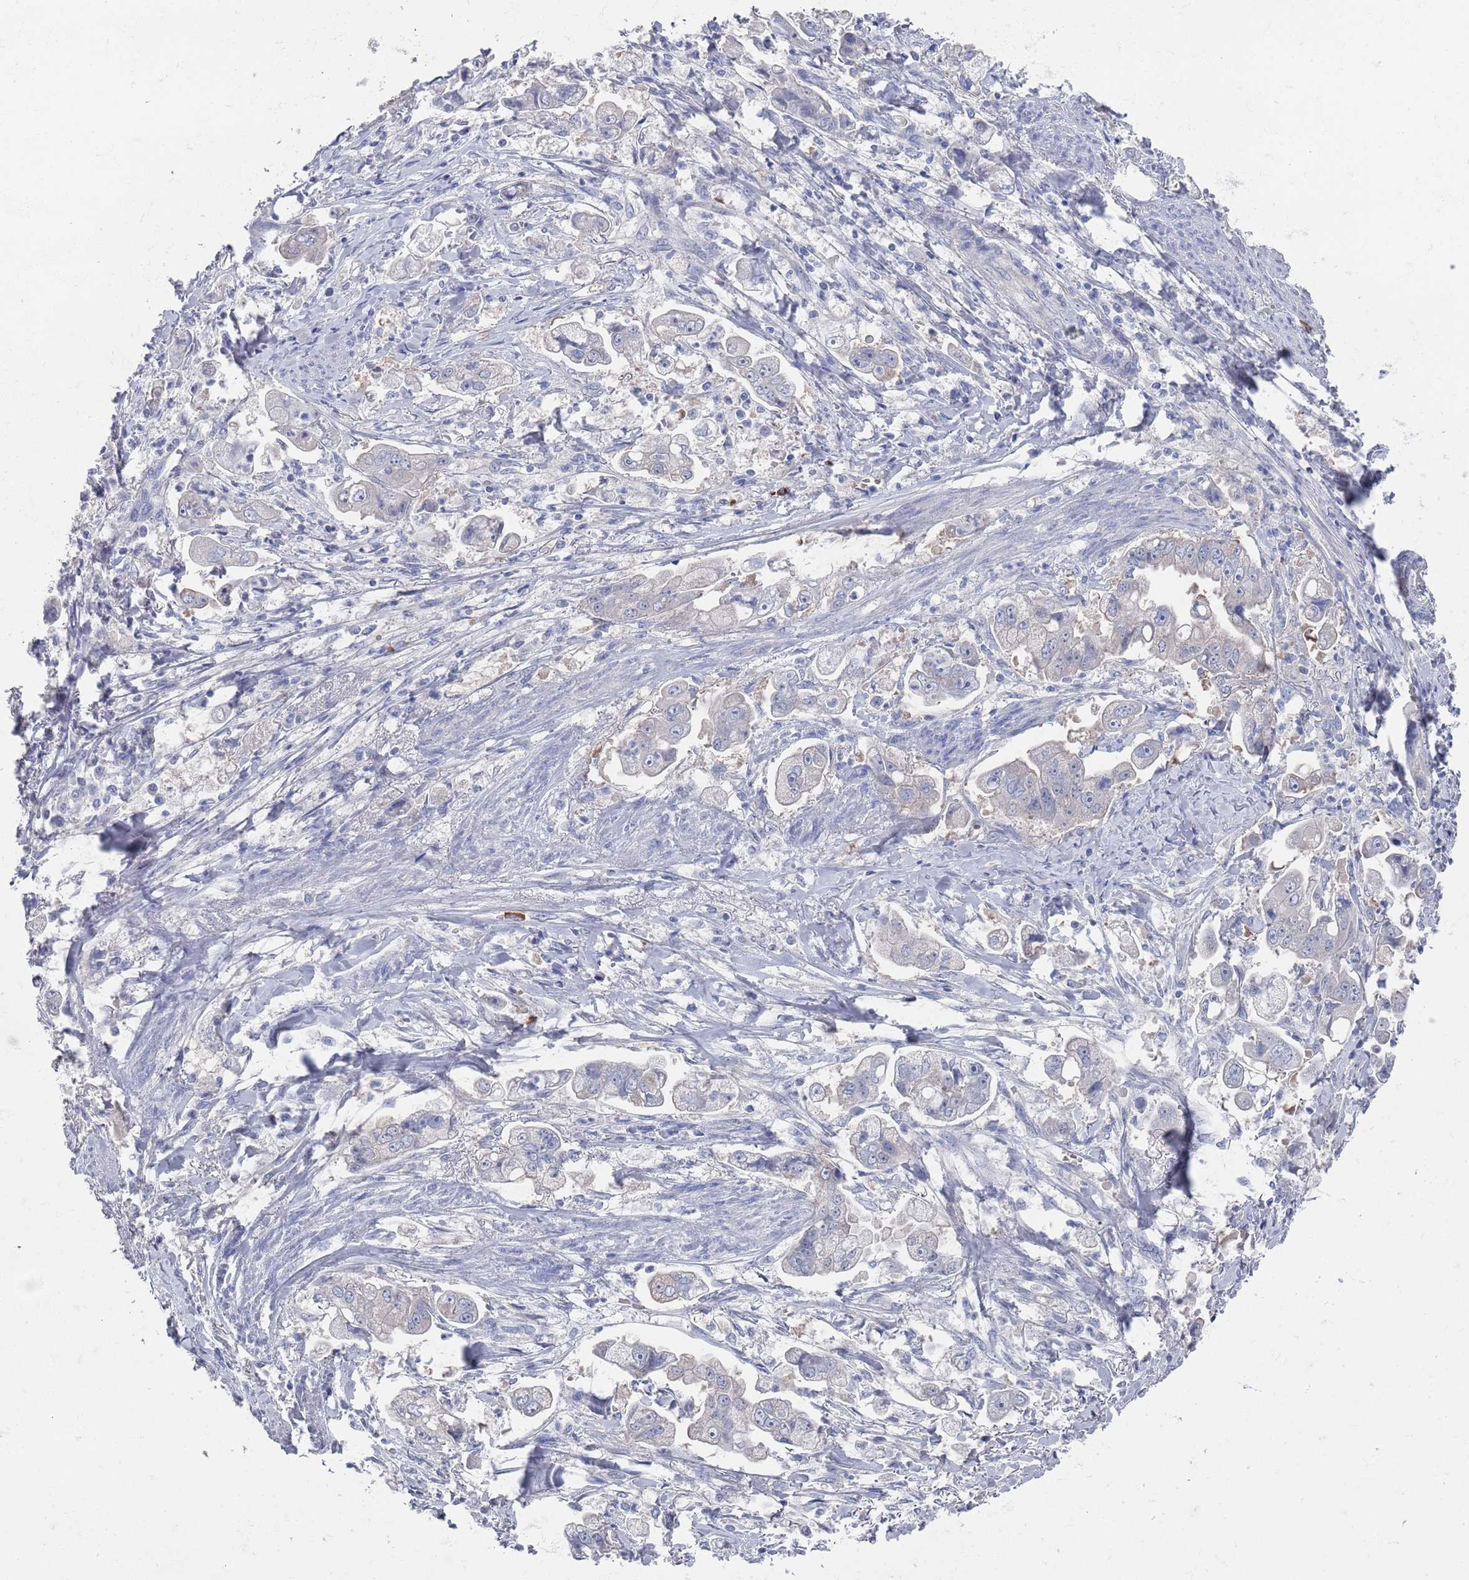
{"staining": {"intensity": "negative", "quantity": "none", "location": "none"}, "tissue": "stomach cancer", "cell_type": "Tumor cells", "image_type": "cancer", "snomed": [{"axis": "morphology", "description": "Adenocarcinoma, NOS"}, {"axis": "topography", "description": "Stomach"}], "caption": "This is an IHC histopathology image of stomach adenocarcinoma. There is no positivity in tumor cells.", "gene": "TMCO3", "patient": {"sex": "male", "age": 62}}